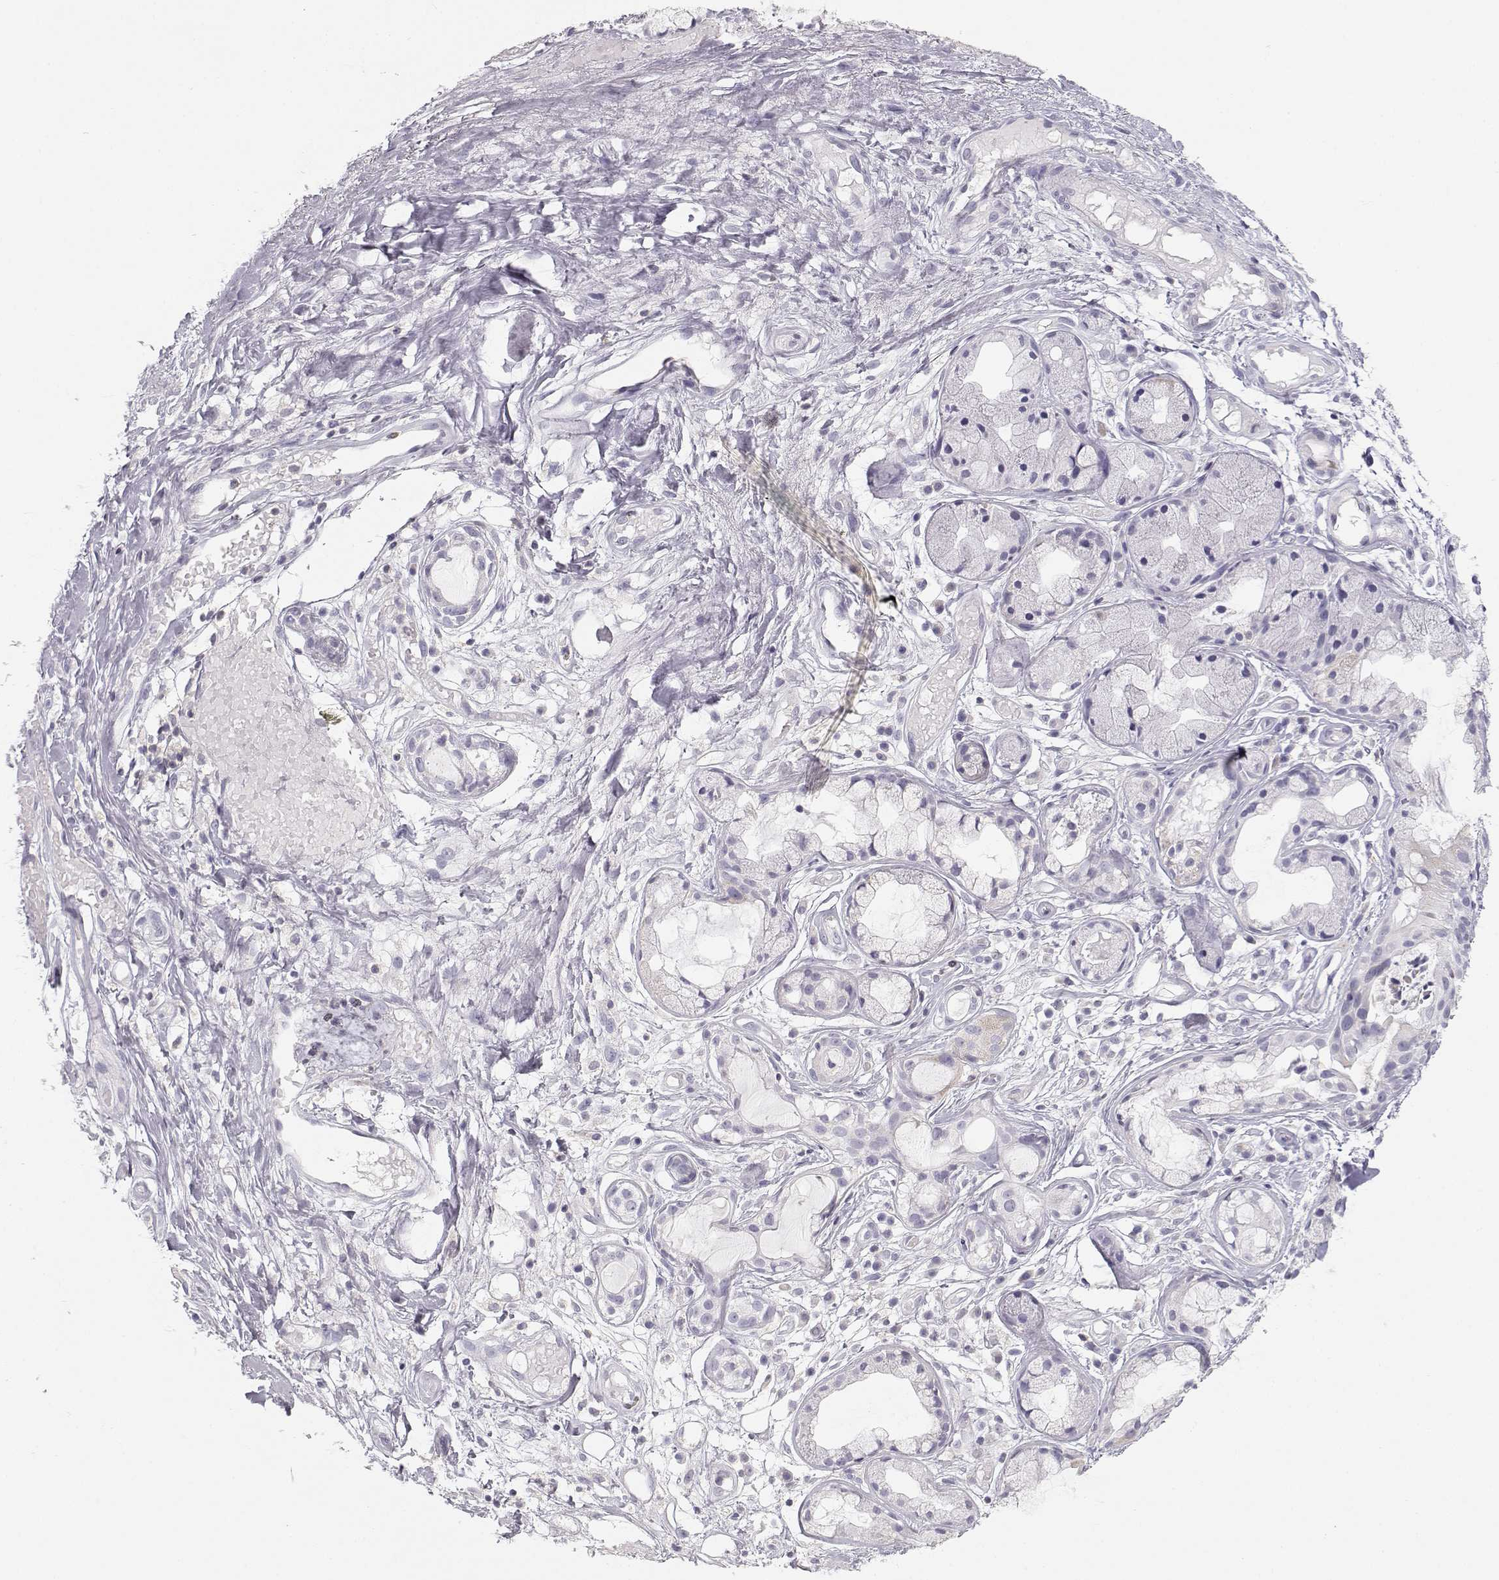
{"staining": {"intensity": "negative", "quantity": "none", "location": "none"}, "tissue": "soft tissue", "cell_type": "Fibroblasts", "image_type": "normal", "snomed": [{"axis": "morphology", "description": "Normal tissue, NOS"}, {"axis": "topography", "description": "Cartilage tissue"}], "caption": "Immunohistochemistry (IHC) photomicrograph of unremarkable soft tissue: soft tissue stained with DAB demonstrates no significant protein expression in fibroblasts. (DAB immunohistochemistry visualized using brightfield microscopy, high magnification).", "gene": "FAM166A", "patient": {"sex": "male", "age": 62}}